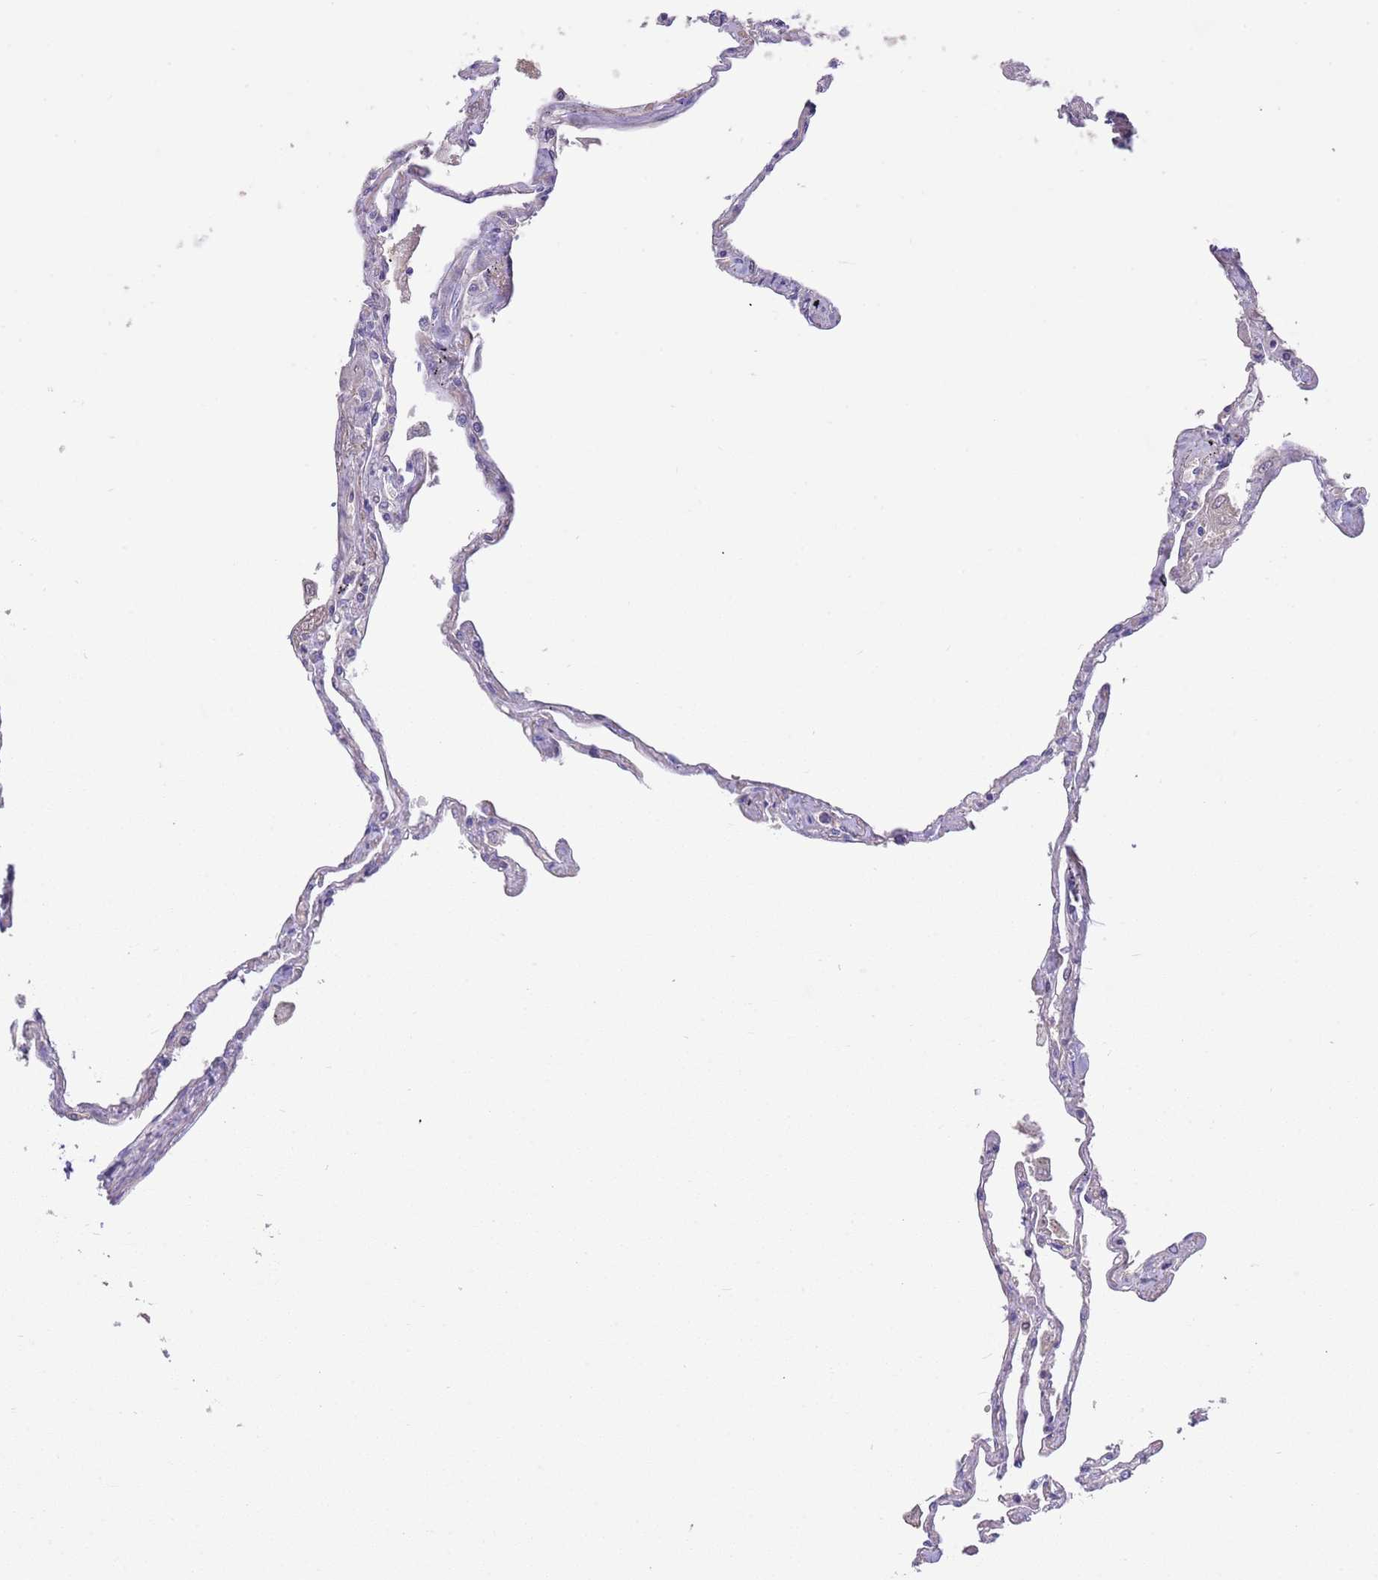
{"staining": {"intensity": "negative", "quantity": "none", "location": "none"}, "tissue": "lung", "cell_type": "Alveolar cells", "image_type": "normal", "snomed": [{"axis": "morphology", "description": "Normal tissue, NOS"}, {"axis": "topography", "description": "Lung"}], "caption": "DAB immunohistochemical staining of benign human lung demonstrates no significant staining in alveolar cells.", "gene": "IGFL4", "patient": {"sex": "female", "age": 67}}